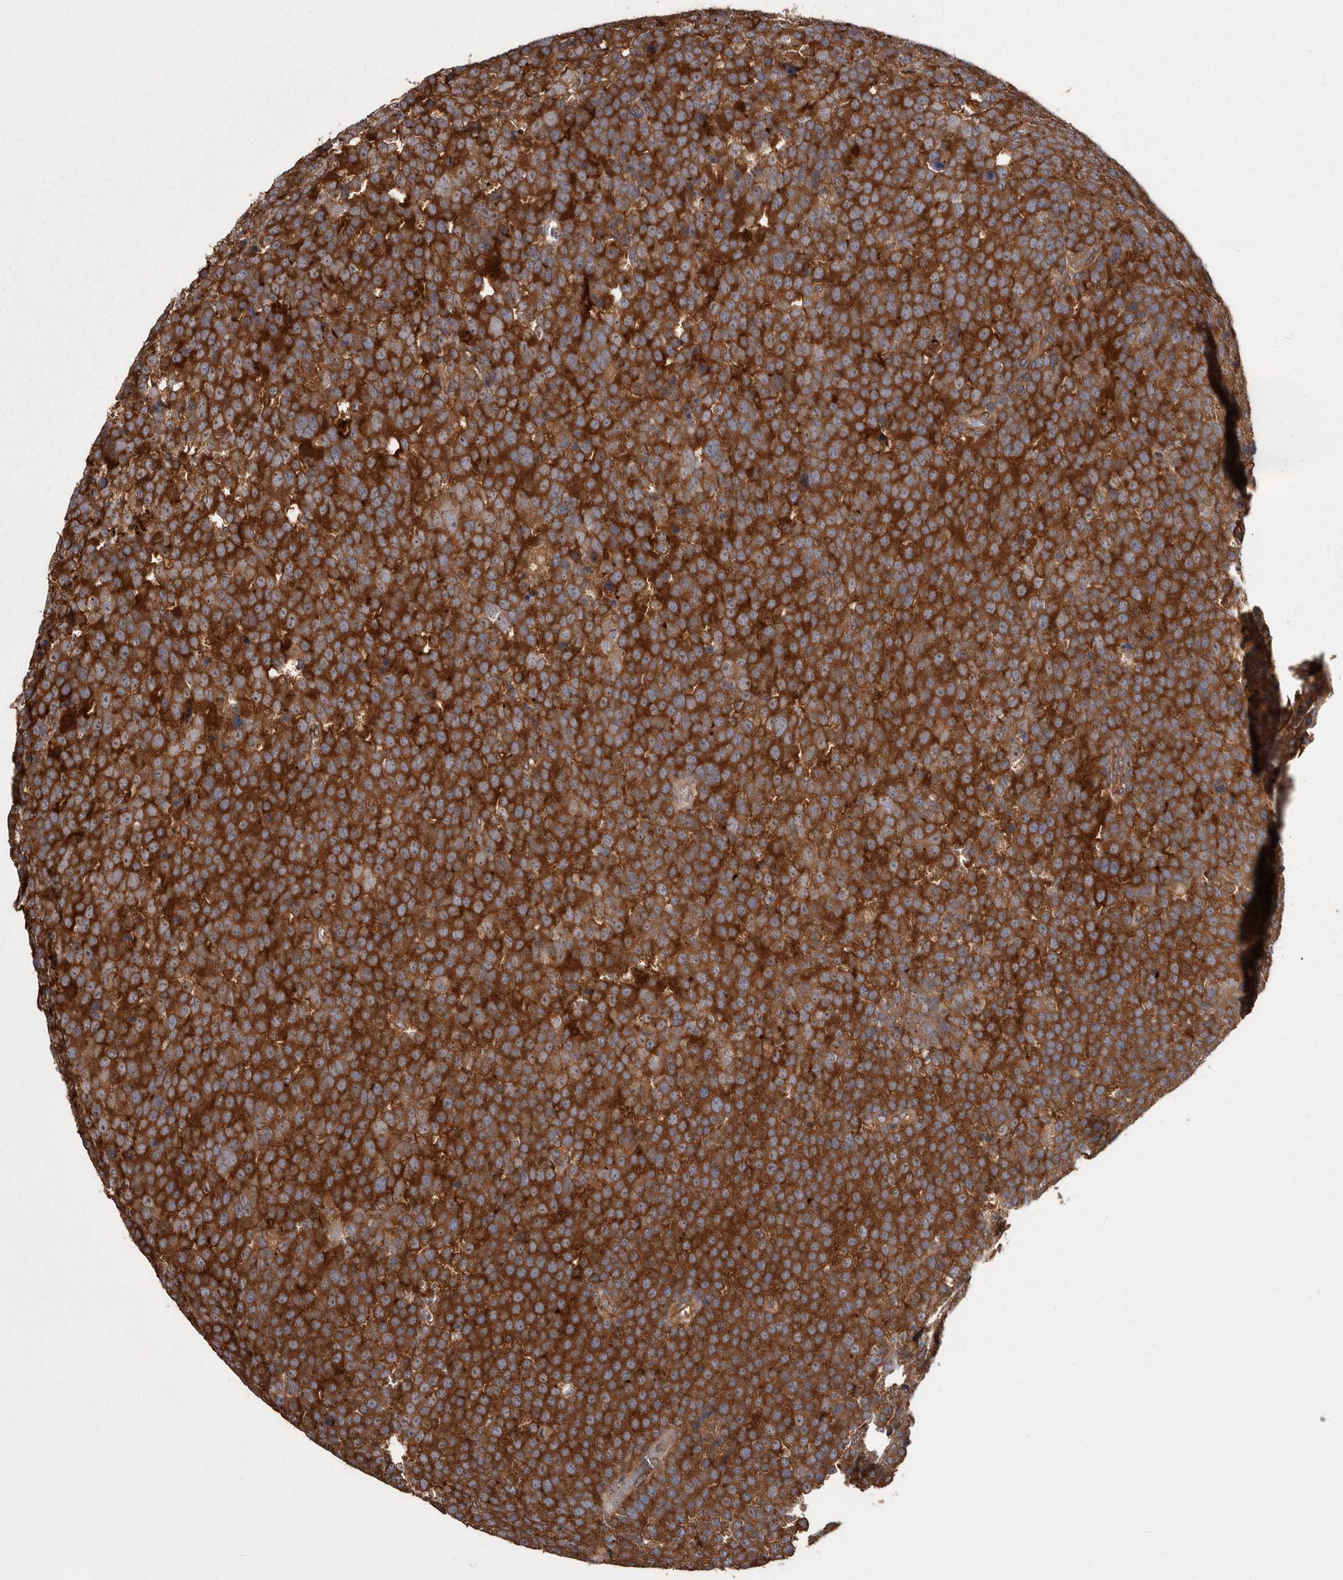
{"staining": {"intensity": "strong", "quantity": ">75%", "location": "cytoplasmic/membranous"}, "tissue": "testis cancer", "cell_type": "Tumor cells", "image_type": "cancer", "snomed": [{"axis": "morphology", "description": "Seminoma, NOS"}, {"axis": "topography", "description": "Testis"}], "caption": "Tumor cells show high levels of strong cytoplasmic/membranous positivity in approximately >75% of cells in testis cancer (seminoma).", "gene": "DARS1", "patient": {"sex": "male", "age": 71}}